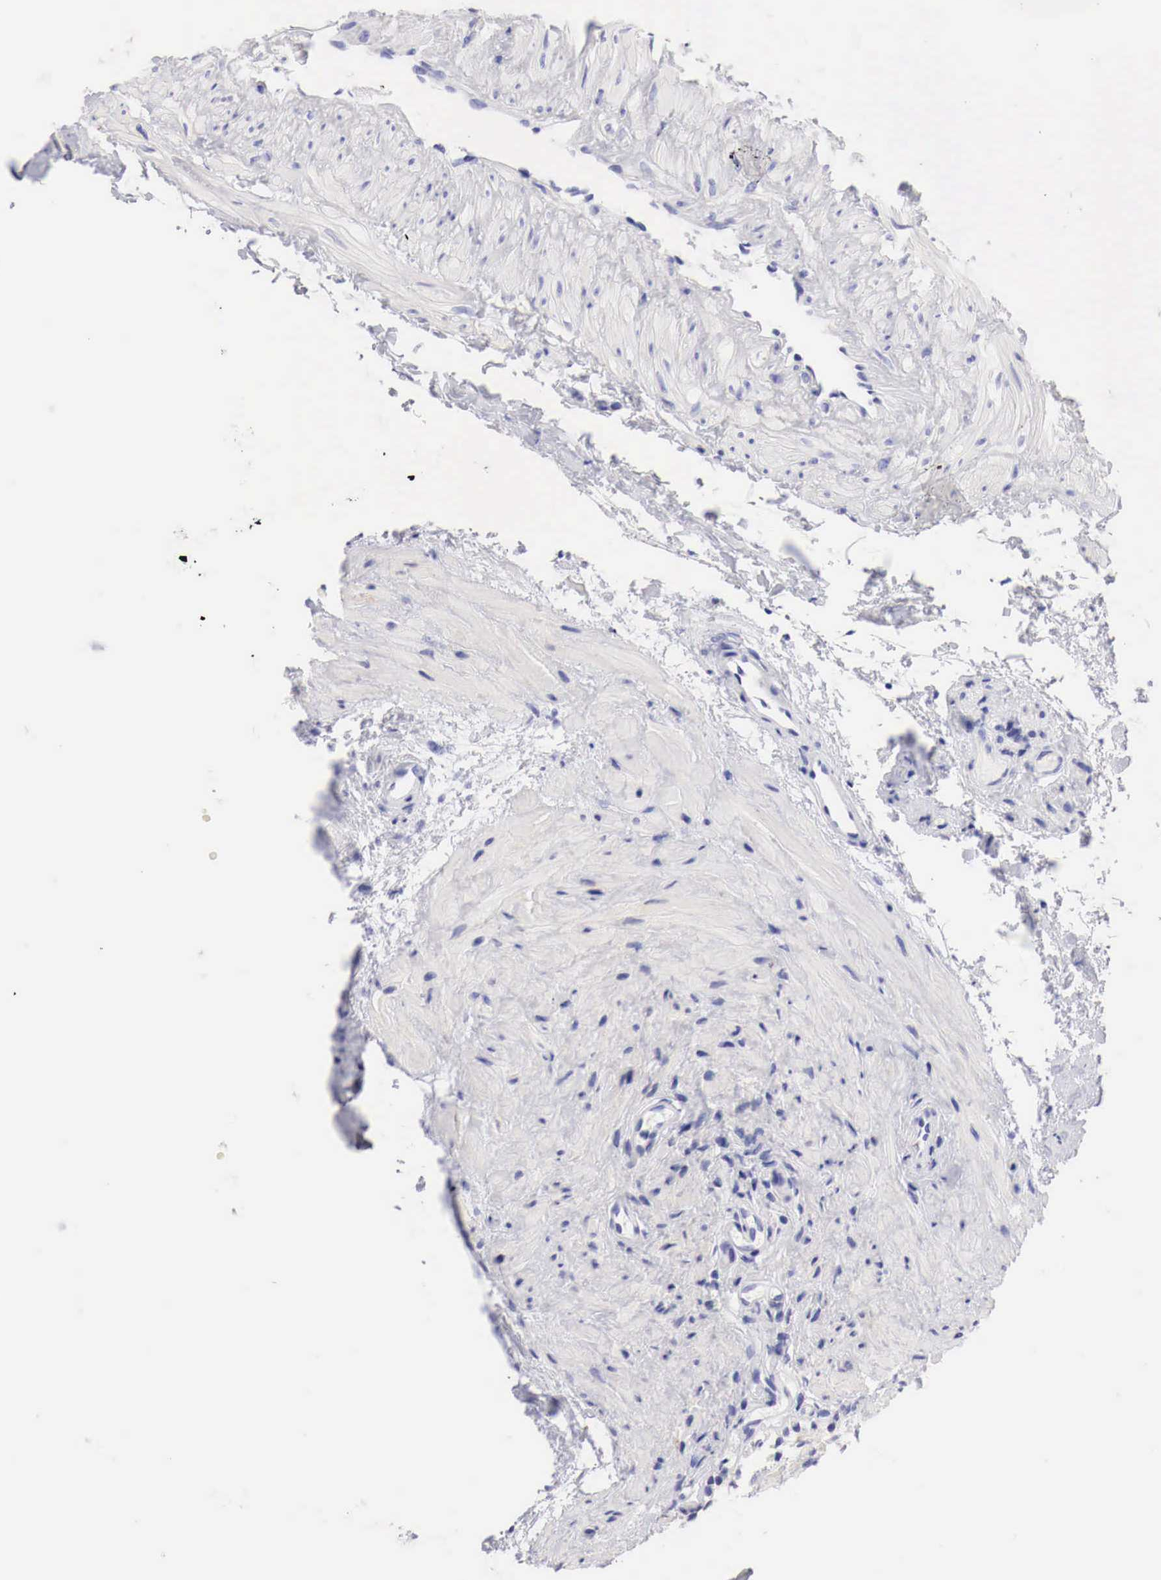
{"staining": {"intensity": "negative", "quantity": "none", "location": "none"}, "tissue": "epididymis", "cell_type": "Glandular cells", "image_type": "normal", "snomed": [{"axis": "morphology", "description": "Normal tissue, NOS"}, {"axis": "topography", "description": "Epididymis"}], "caption": "Protein analysis of unremarkable epididymis exhibits no significant staining in glandular cells.", "gene": "CDKN2A", "patient": {"sex": "male", "age": 74}}